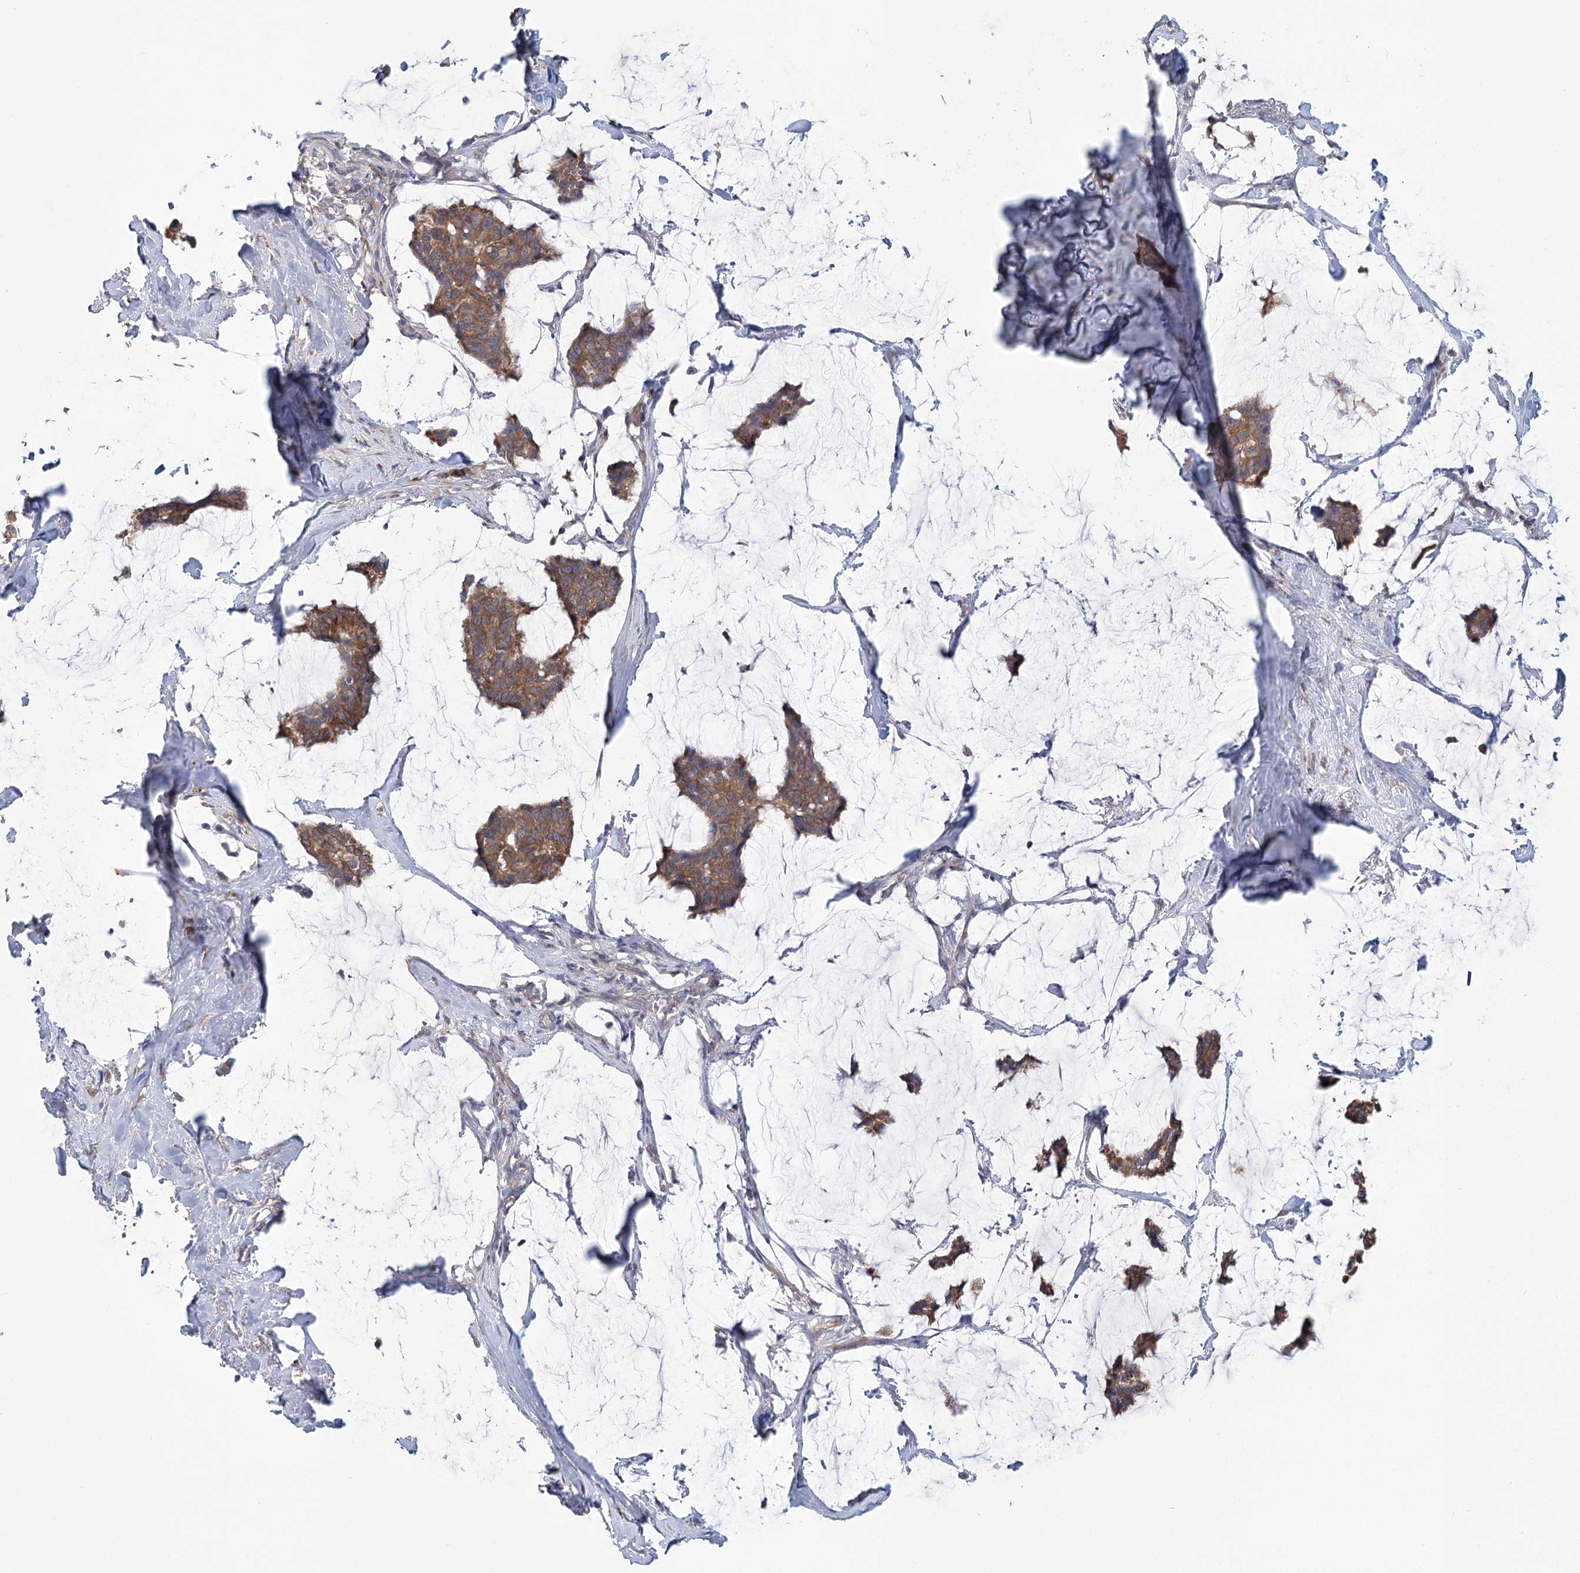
{"staining": {"intensity": "moderate", "quantity": ">75%", "location": "cytoplasmic/membranous"}, "tissue": "breast cancer", "cell_type": "Tumor cells", "image_type": "cancer", "snomed": [{"axis": "morphology", "description": "Duct carcinoma"}, {"axis": "topography", "description": "Breast"}], "caption": "This photomicrograph reveals IHC staining of human breast invasive ductal carcinoma, with medium moderate cytoplasmic/membranous expression in approximately >75% of tumor cells.", "gene": "CNTLN", "patient": {"sex": "female", "age": 93}}